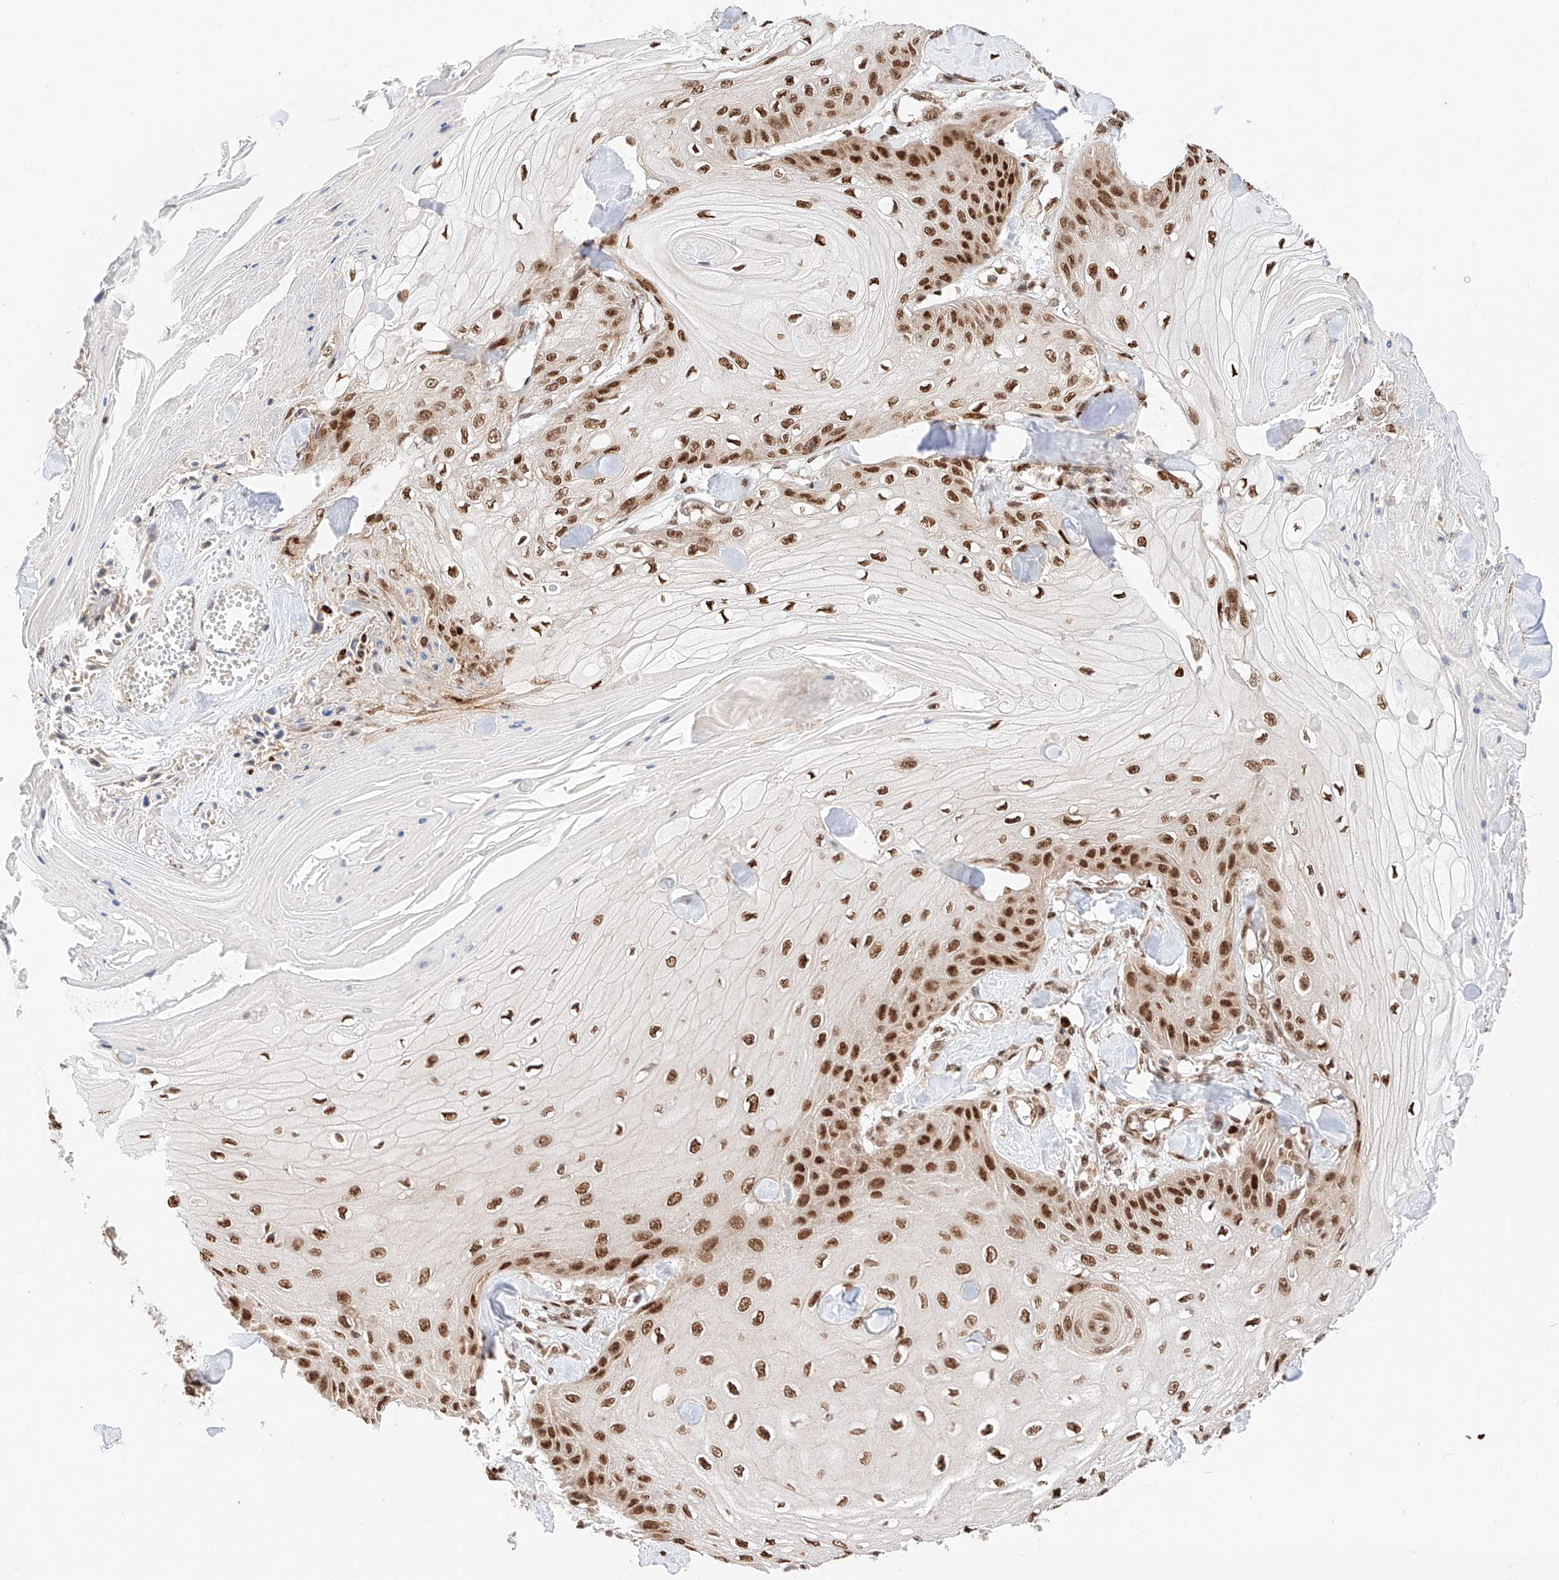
{"staining": {"intensity": "strong", "quantity": ">75%", "location": "nuclear"}, "tissue": "skin cancer", "cell_type": "Tumor cells", "image_type": "cancer", "snomed": [{"axis": "morphology", "description": "Squamous cell carcinoma, NOS"}, {"axis": "topography", "description": "Skin"}], "caption": "Human skin squamous cell carcinoma stained for a protein (brown) reveals strong nuclear positive staining in about >75% of tumor cells.", "gene": "HDAC9", "patient": {"sex": "male", "age": 74}}